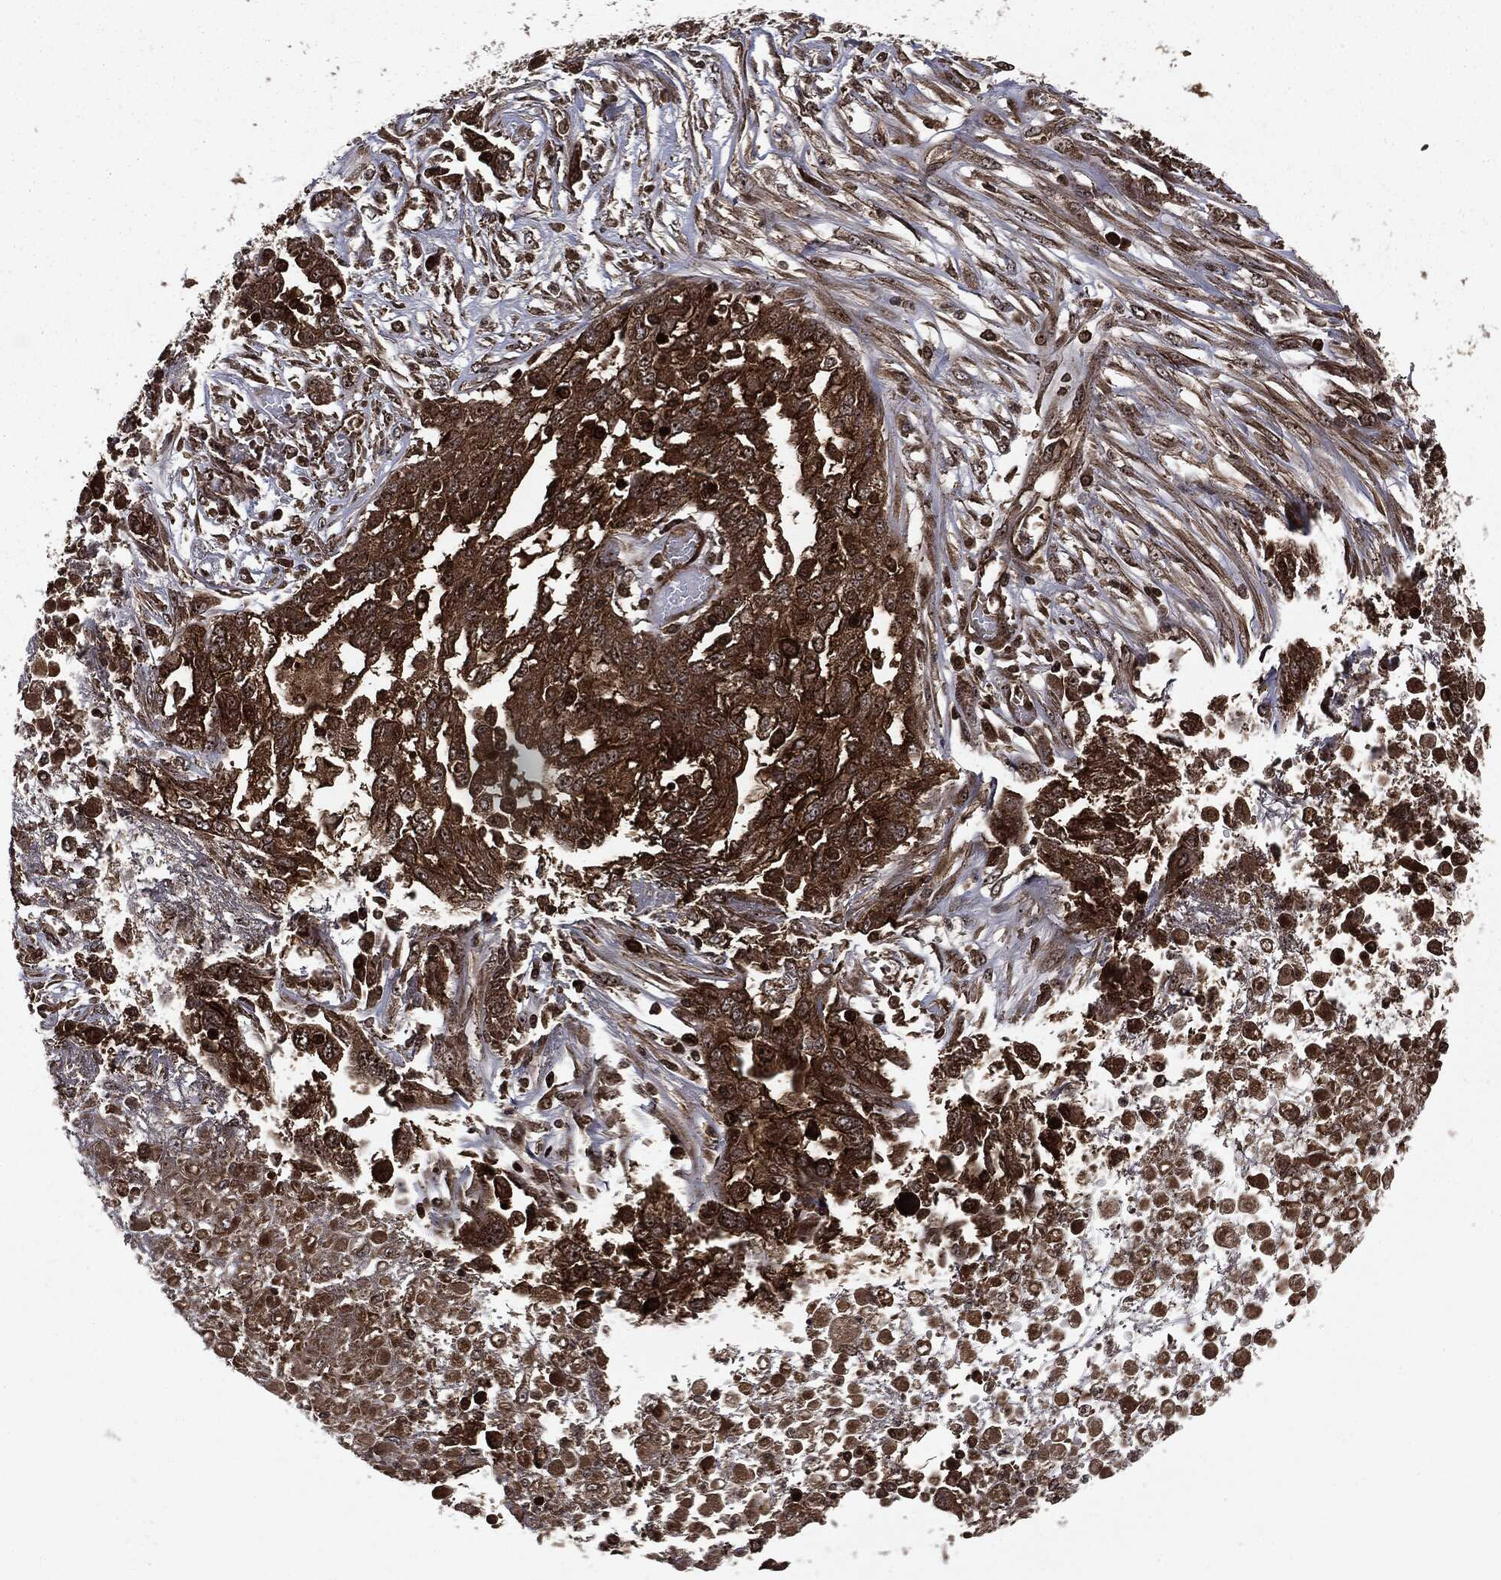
{"staining": {"intensity": "strong", "quantity": ">75%", "location": "cytoplasmic/membranous"}, "tissue": "ovarian cancer", "cell_type": "Tumor cells", "image_type": "cancer", "snomed": [{"axis": "morphology", "description": "Cystadenocarcinoma, serous, NOS"}, {"axis": "topography", "description": "Ovary"}], "caption": "Protein expression analysis of ovarian cancer demonstrates strong cytoplasmic/membranous expression in approximately >75% of tumor cells. Using DAB (brown) and hematoxylin (blue) stains, captured at high magnification using brightfield microscopy.", "gene": "CARD6", "patient": {"sex": "female", "age": 67}}